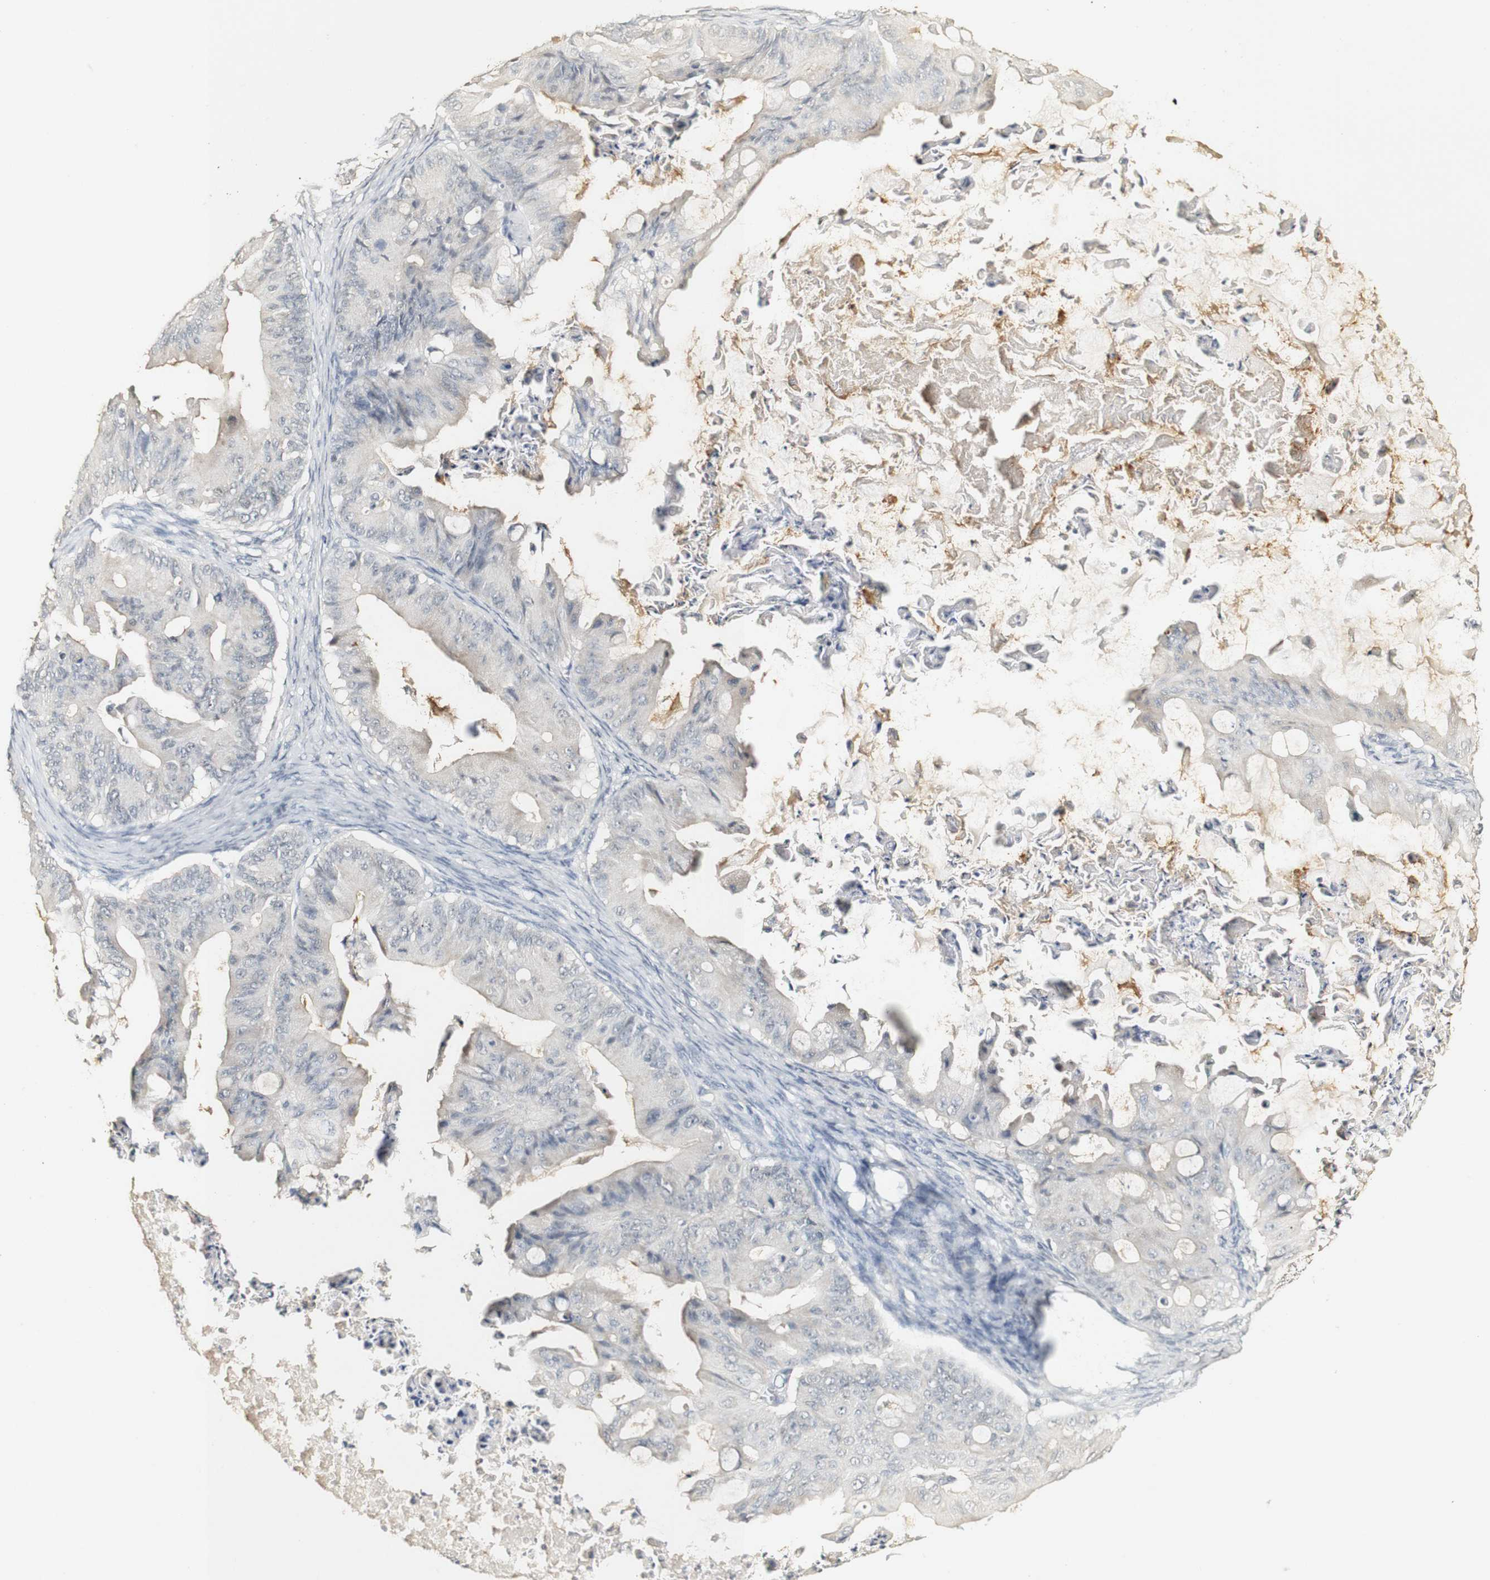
{"staining": {"intensity": "negative", "quantity": "none", "location": "none"}, "tissue": "ovarian cancer", "cell_type": "Tumor cells", "image_type": "cancer", "snomed": [{"axis": "morphology", "description": "Cystadenocarcinoma, mucinous, NOS"}, {"axis": "topography", "description": "Ovary"}], "caption": "The image exhibits no significant expression in tumor cells of ovarian cancer. The staining was performed using DAB to visualize the protein expression in brown, while the nuclei were stained in blue with hematoxylin (Magnification: 20x).", "gene": "SYT7", "patient": {"sex": "female", "age": 37}}